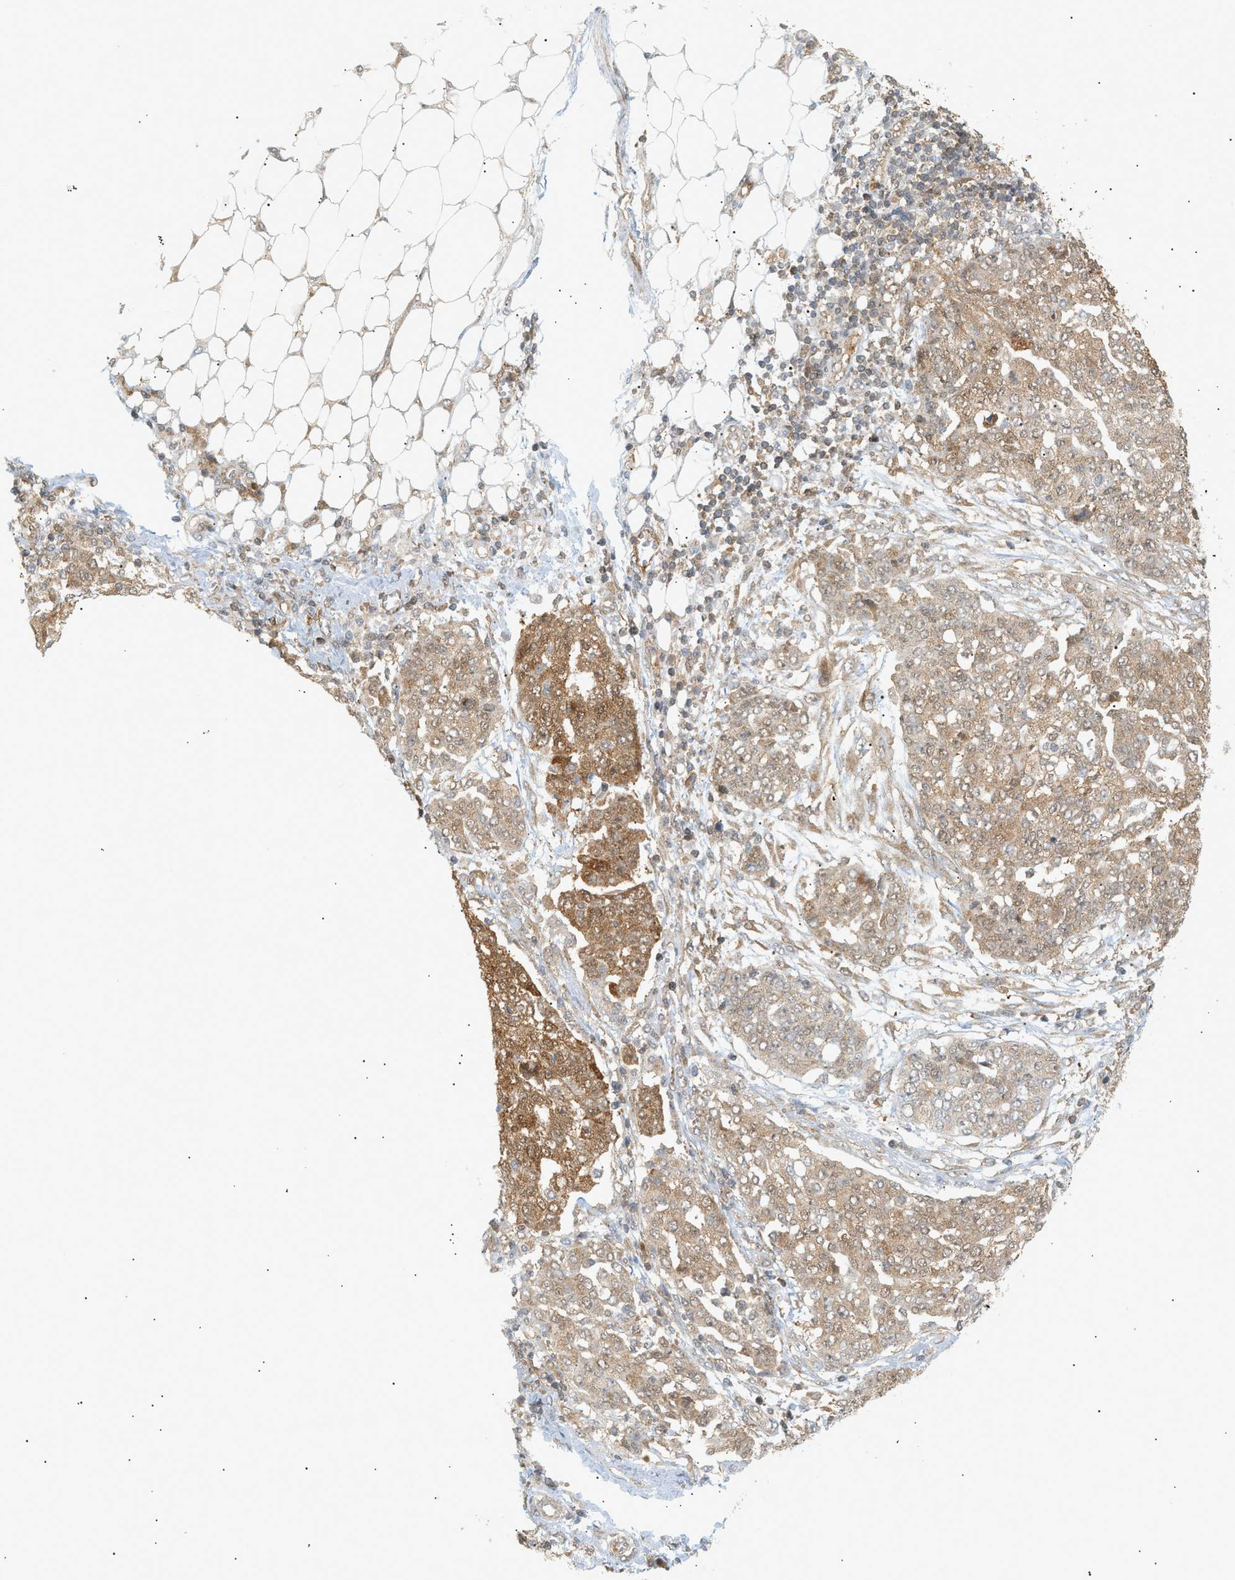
{"staining": {"intensity": "moderate", "quantity": ">75%", "location": "cytoplasmic/membranous"}, "tissue": "ovarian cancer", "cell_type": "Tumor cells", "image_type": "cancer", "snomed": [{"axis": "morphology", "description": "Cystadenocarcinoma, serous, NOS"}, {"axis": "topography", "description": "Soft tissue"}, {"axis": "topography", "description": "Ovary"}], "caption": "A brown stain highlights moderate cytoplasmic/membranous expression of a protein in ovarian cancer (serous cystadenocarcinoma) tumor cells.", "gene": "SHC1", "patient": {"sex": "female", "age": 57}}